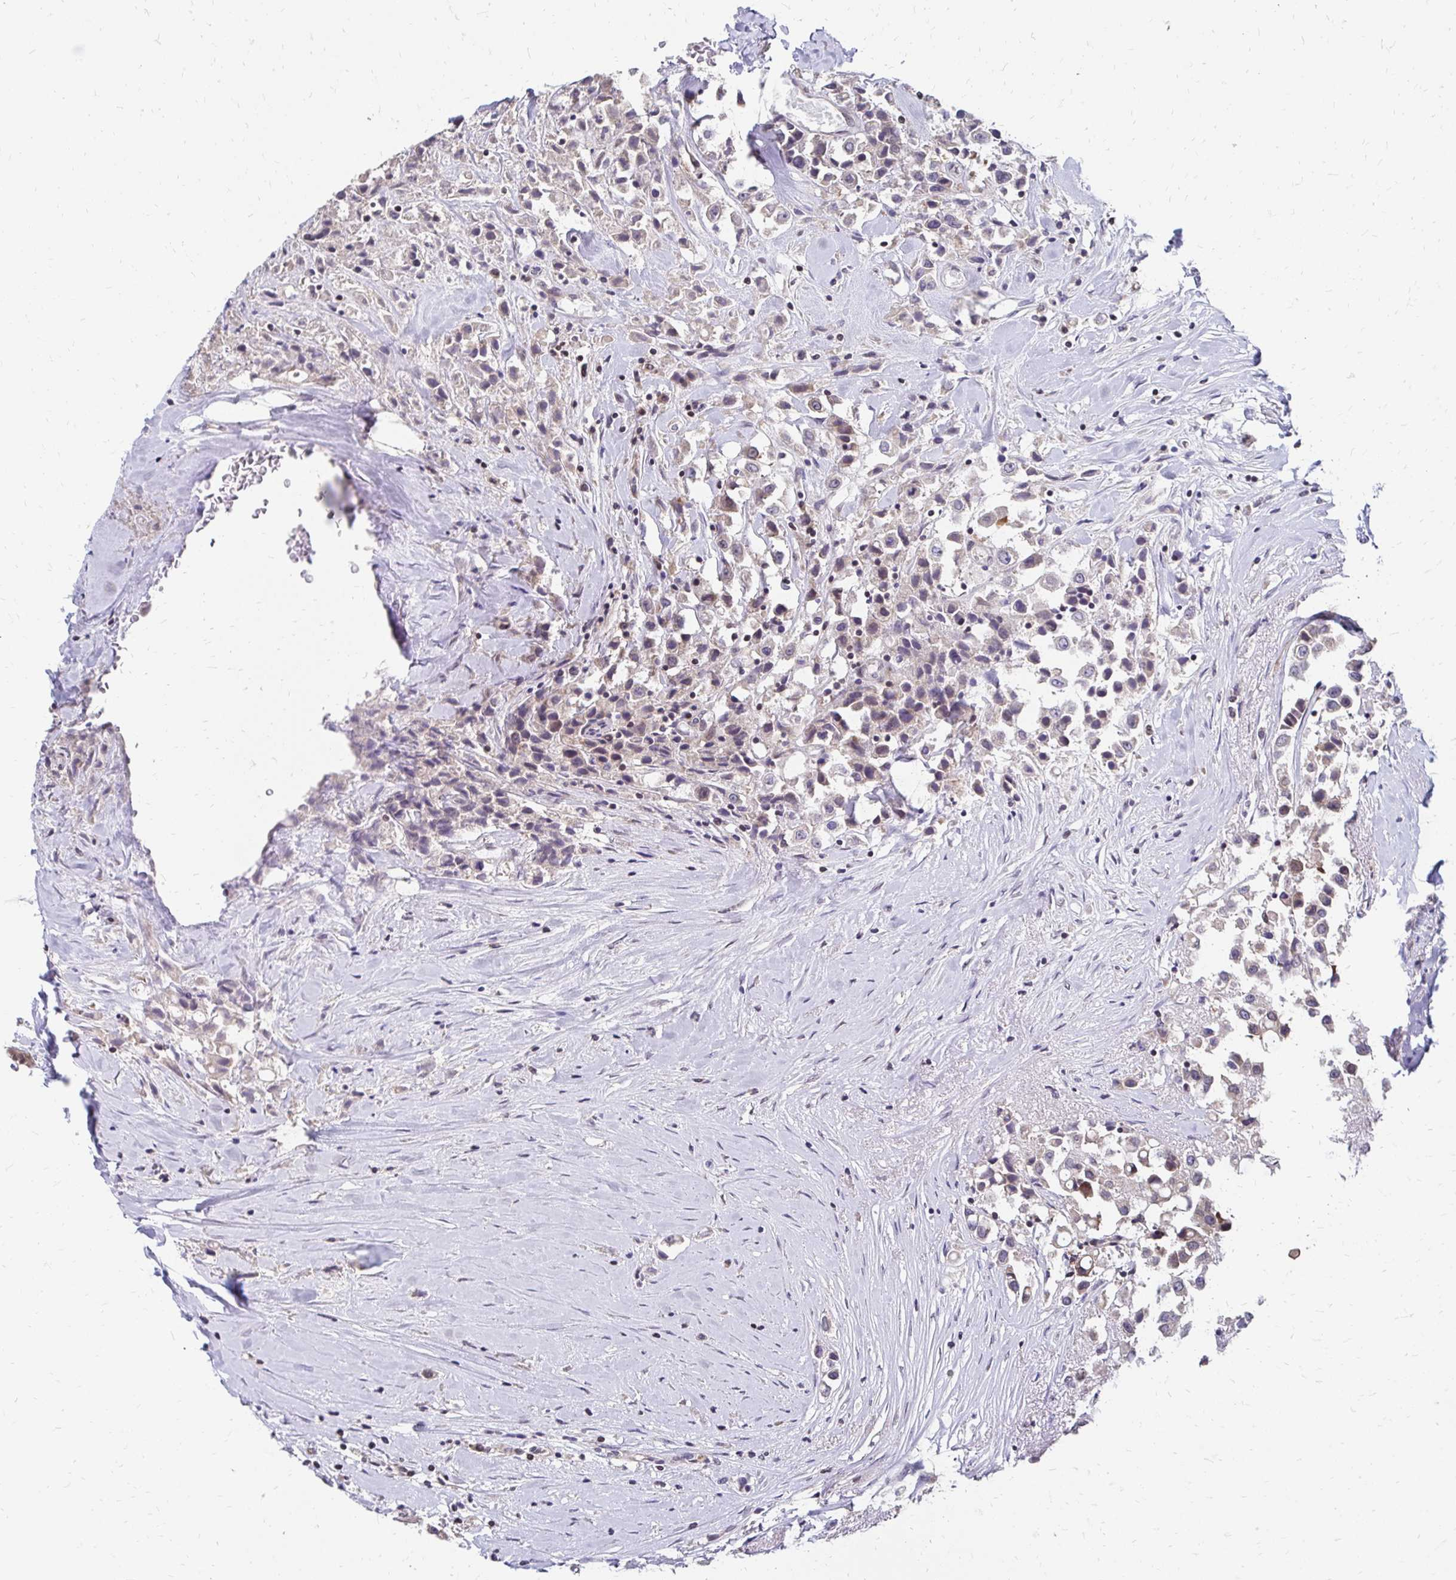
{"staining": {"intensity": "negative", "quantity": "none", "location": "none"}, "tissue": "breast cancer", "cell_type": "Tumor cells", "image_type": "cancer", "snomed": [{"axis": "morphology", "description": "Duct carcinoma"}, {"axis": "topography", "description": "Breast"}], "caption": "IHC of human breast cancer (intraductal carcinoma) demonstrates no staining in tumor cells.", "gene": "CBX7", "patient": {"sex": "female", "age": 61}}